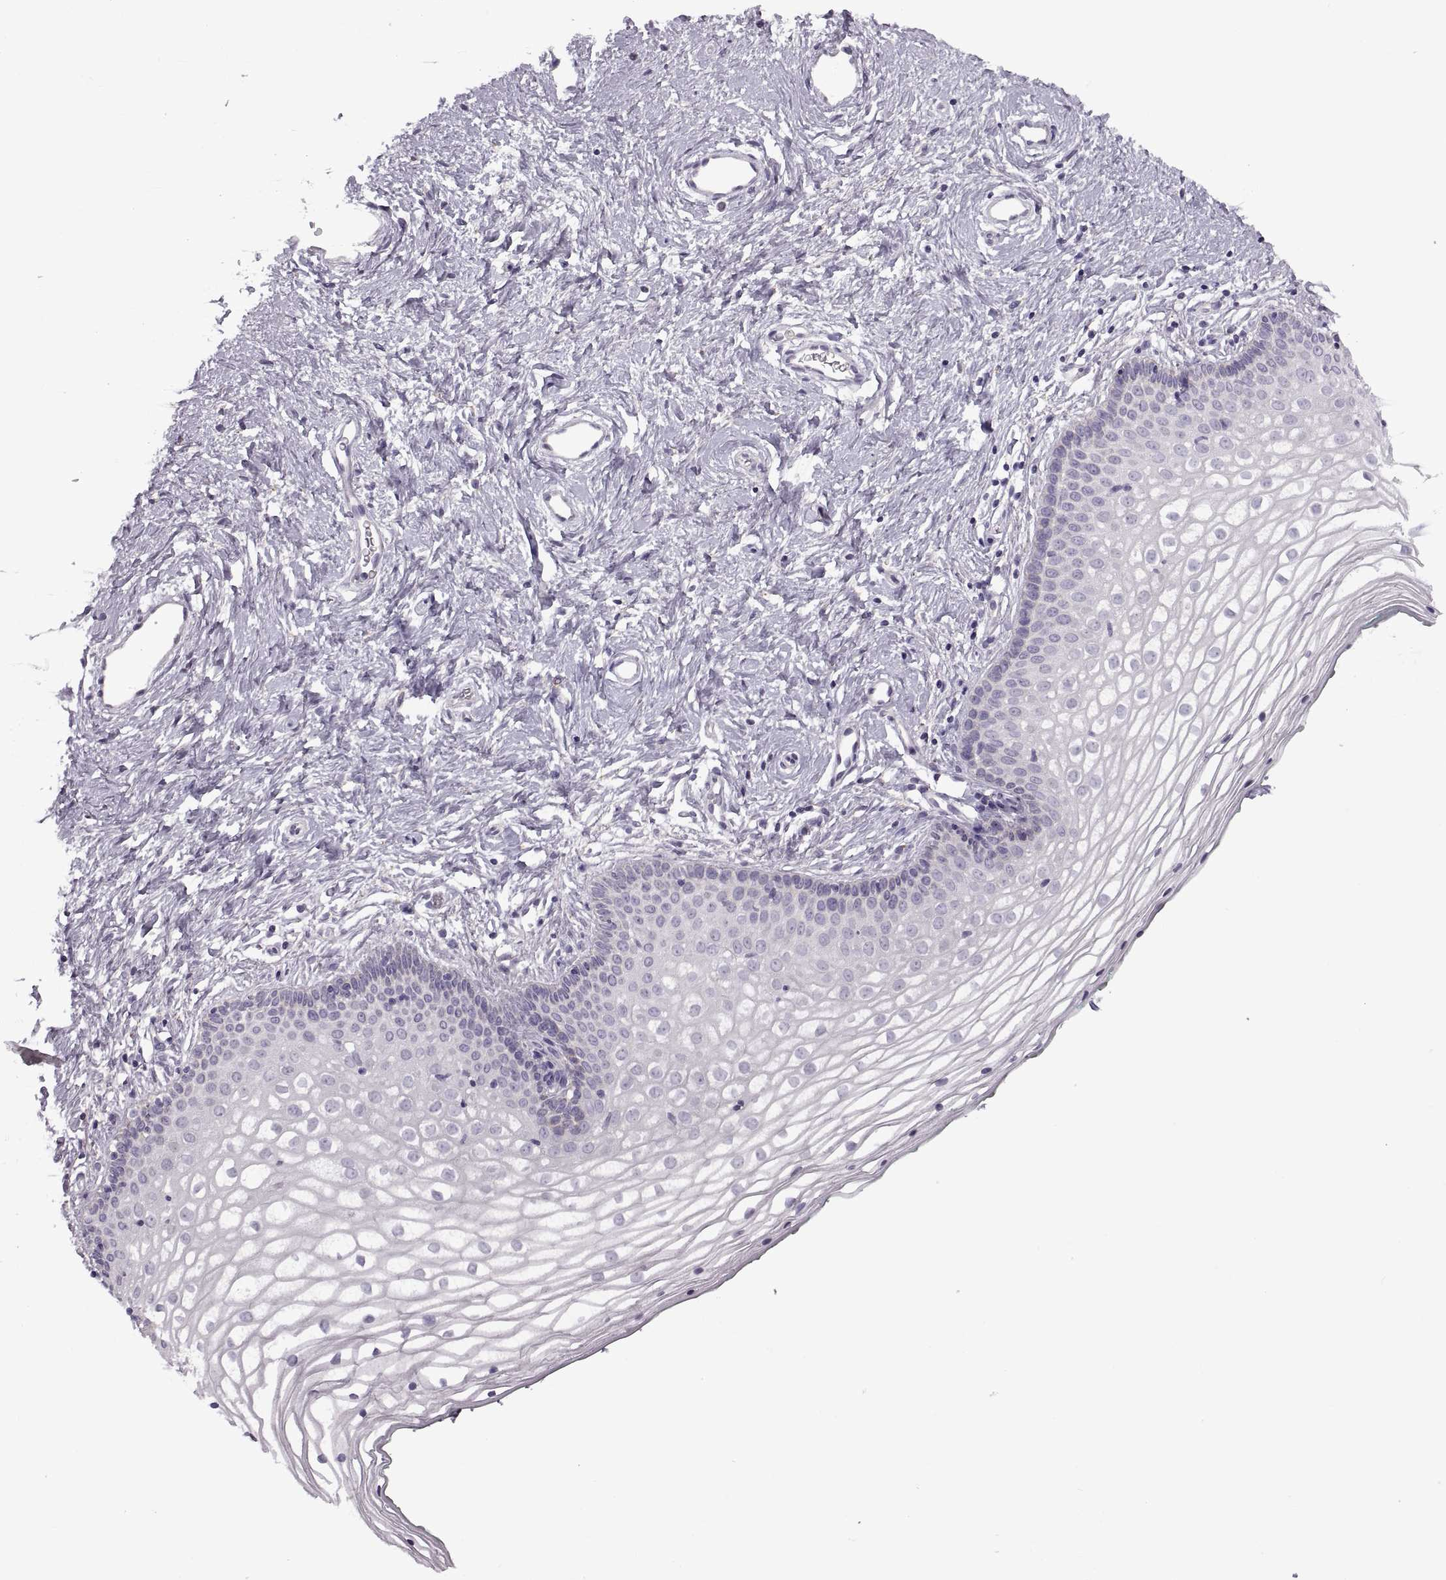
{"staining": {"intensity": "negative", "quantity": "none", "location": "none"}, "tissue": "vagina", "cell_type": "Squamous epithelial cells", "image_type": "normal", "snomed": [{"axis": "morphology", "description": "Normal tissue, NOS"}, {"axis": "topography", "description": "Vagina"}], "caption": "Immunohistochemistry of benign vagina shows no staining in squamous epithelial cells. (Immunohistochemistry, brightfield microscopy, high magnification).", "gene": "PIERCE1", "patient": {"sex": "female", "age": 36}}